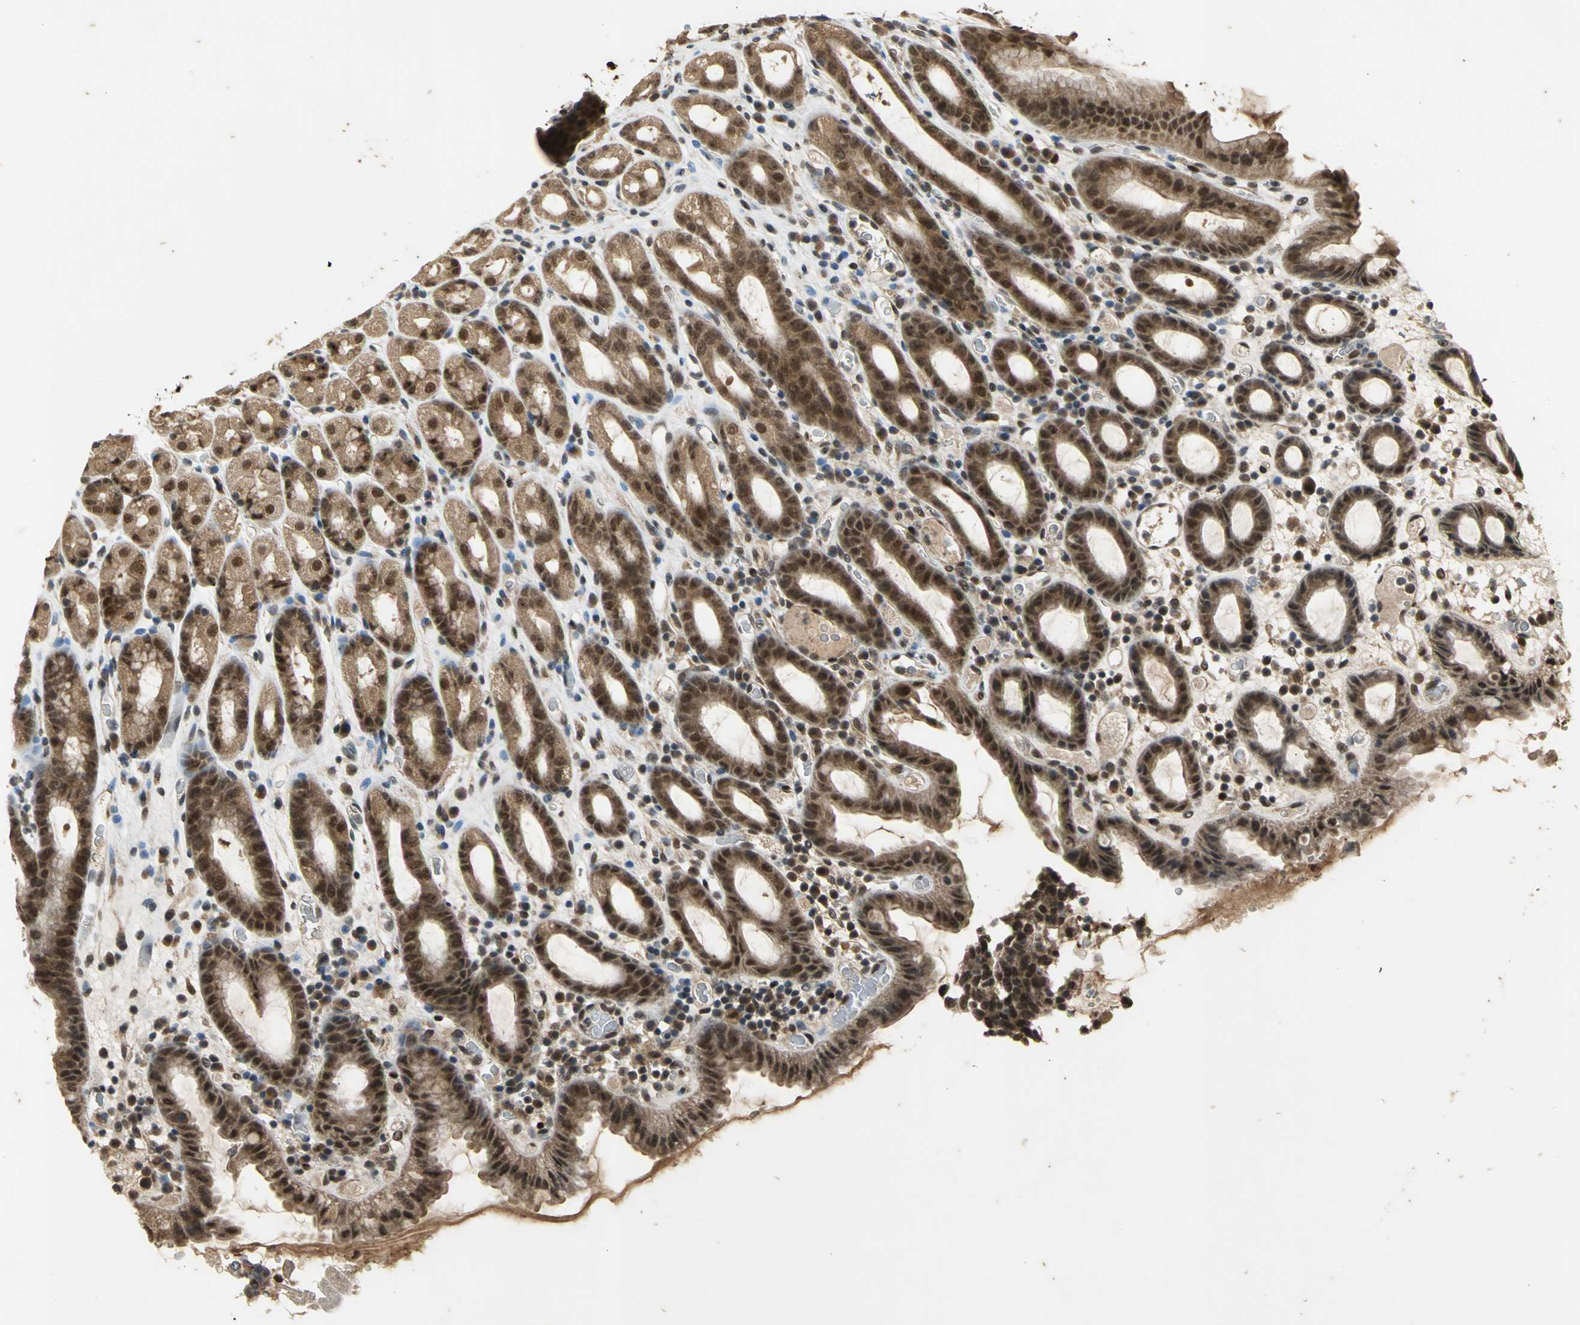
{"staining": {"intensity": "moderate", "quantity": ">75%", "location": "cytoplasmic/membranous,nuclear"}, "tissue": "stomach", "cell_type": "Glandular cells", "image_type": "normal", "snomed": [{"axis": "morphology", "description": "Normal tissue, NOS"}, {"axis": "topography", "description": "Stomach, upper"}], "caption": "The immunohistochemical stain labels moderate cytoplasmic/membranous,nuclear positivity in glandular cells of unremarkable stomach.", "gene": "NOTCH3", "patient": {"sex": "male", "age": 68}}